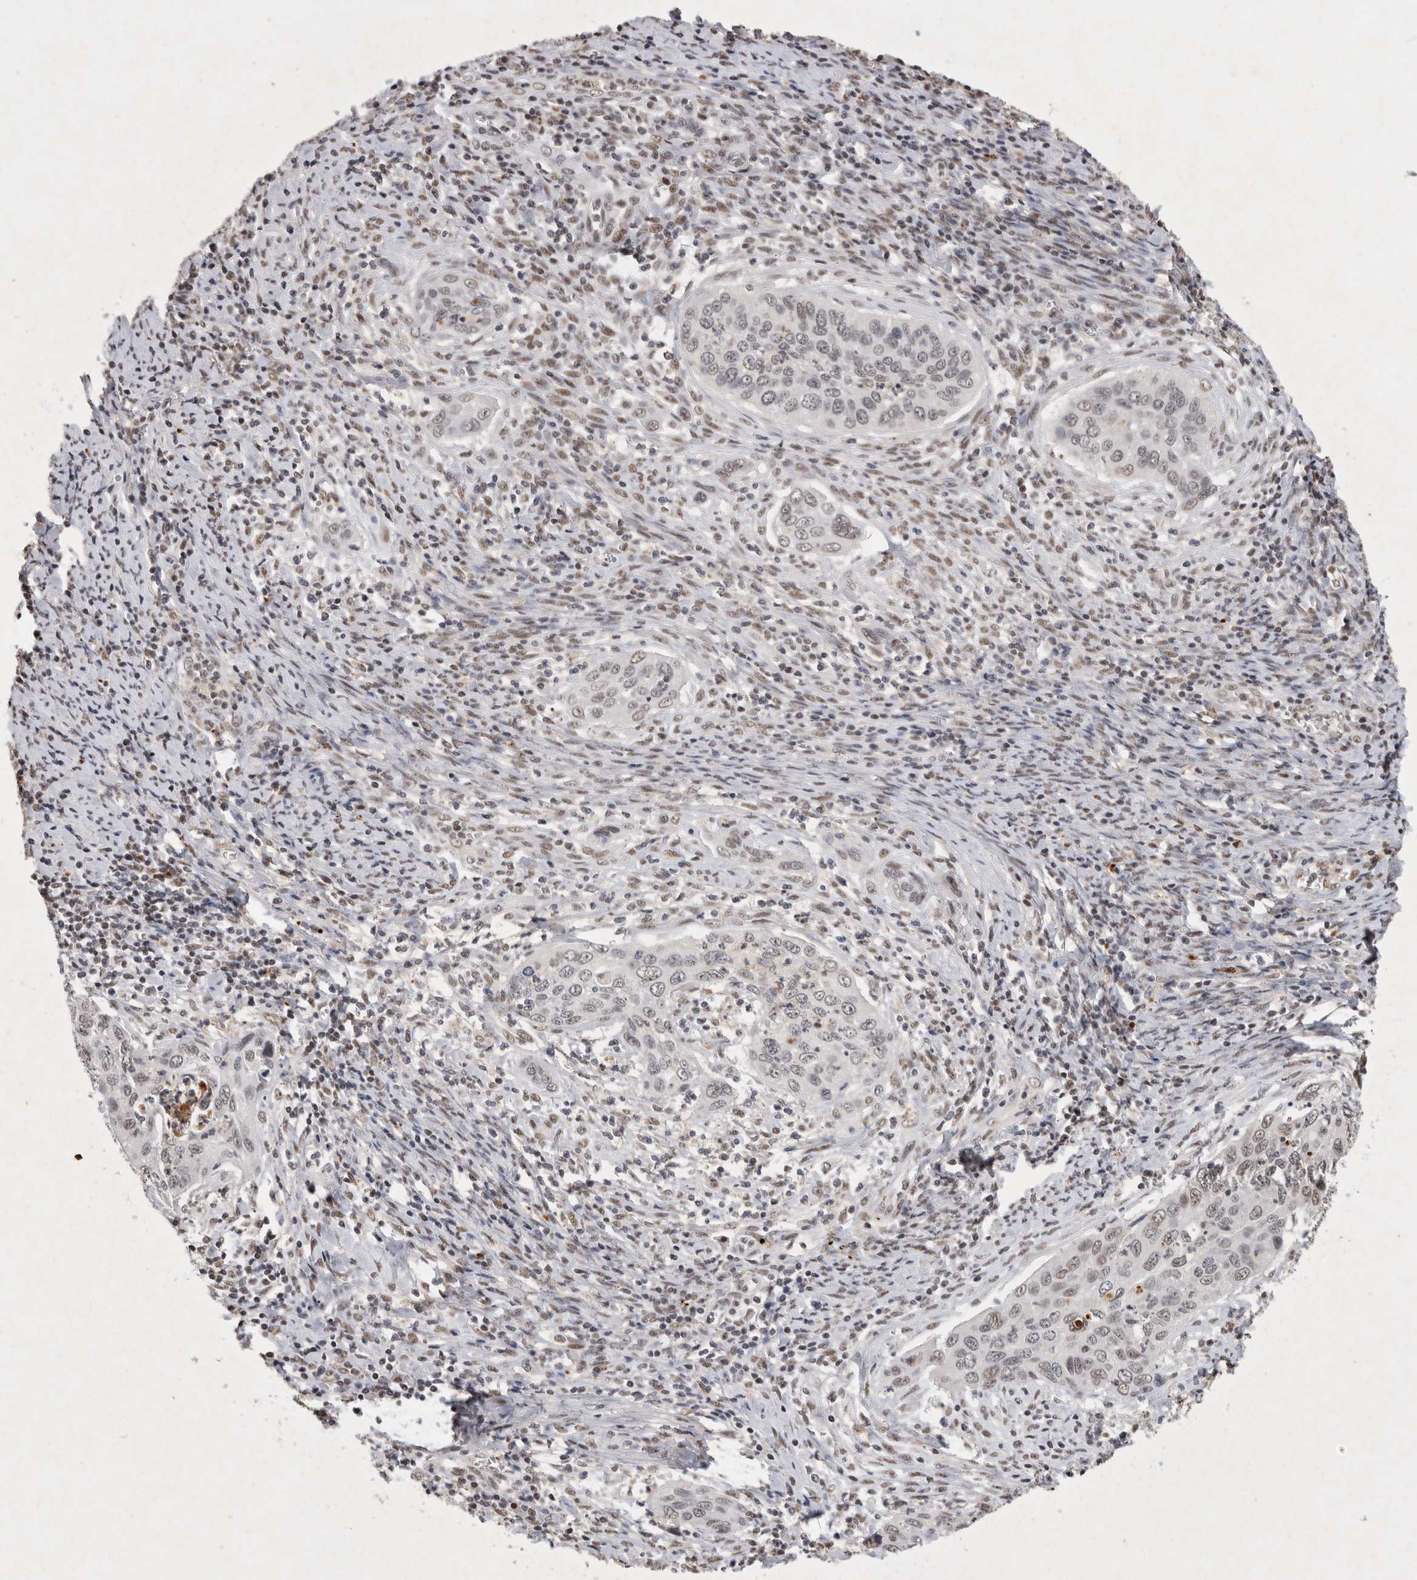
{"staining": {"intensity": "weak", "quantity": "25%-75%", "location": "nuclear"}, "tissue": "cervical cancer", "cell_type": "Tumor cells", "image_type": "cancer", "snomed": [{"axis": "morphology", "description": "Squamous cell carcinoma, NOS"}, {"axis": "topography", "description": "Cervix"}], "caption": "Cervical cancer stained with IHC reveals weak nuclear positivity in about 25%-75% of tumor cells.", "gene": "XRCC5", "patient": {"sex": "female", "age": 53}}